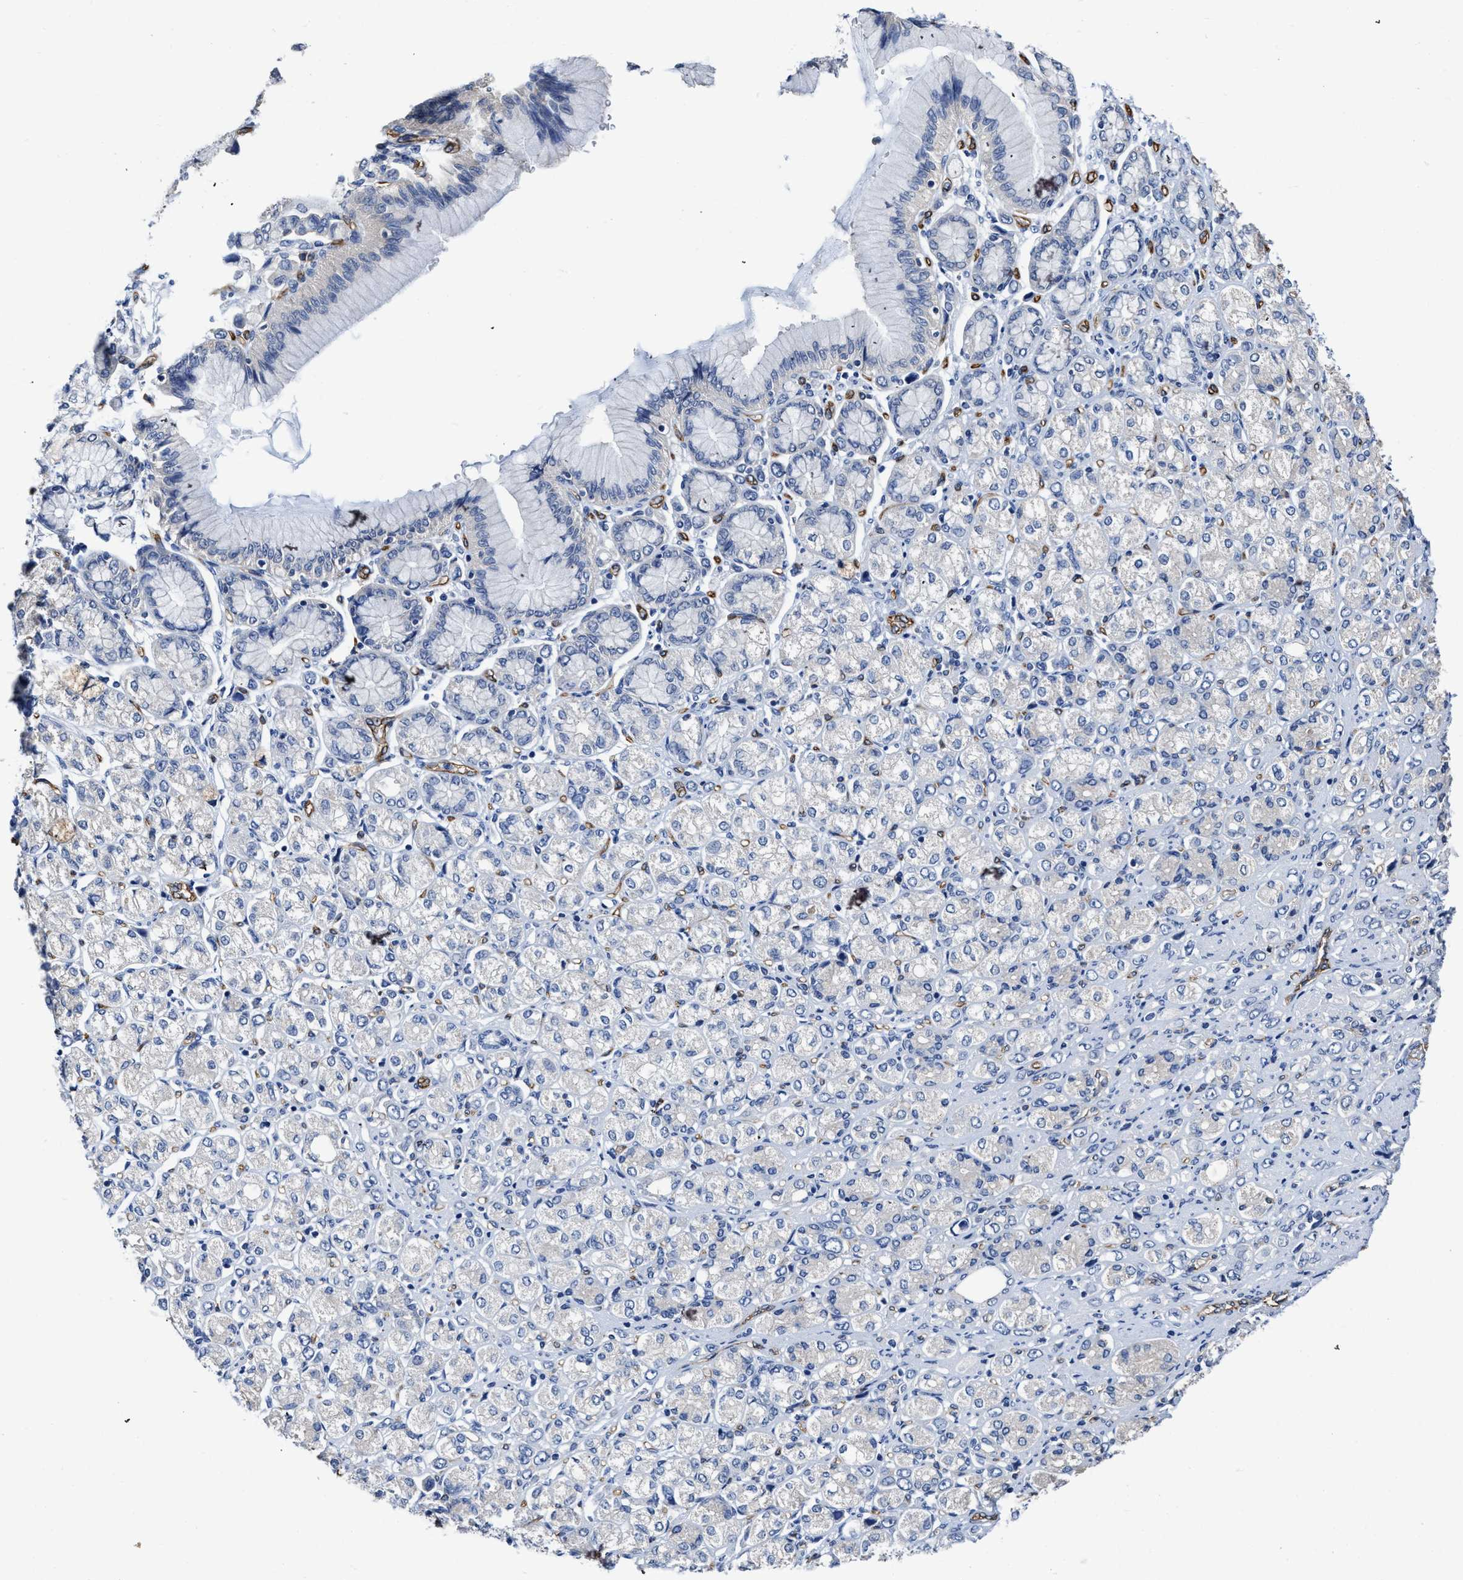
{"staining": {"intensity": "negative", "quantity": "none", "location": "none"}, "tissue": "stomach cancer", "cell_type": "Tumor cells", "image_type": "cancer", "snomed": [{"axis": "morphology", "description": "Adenocarcinoma, NOS"}, {"axis": "topography", "description": "Stomach"}], "caption": "Immunohistochemical staining of human adenocarcinoma (stomach) displays no significant staining in tumor cells.", "gene": "C22orf42", "patient": {"sex": "female", "age": 65}}